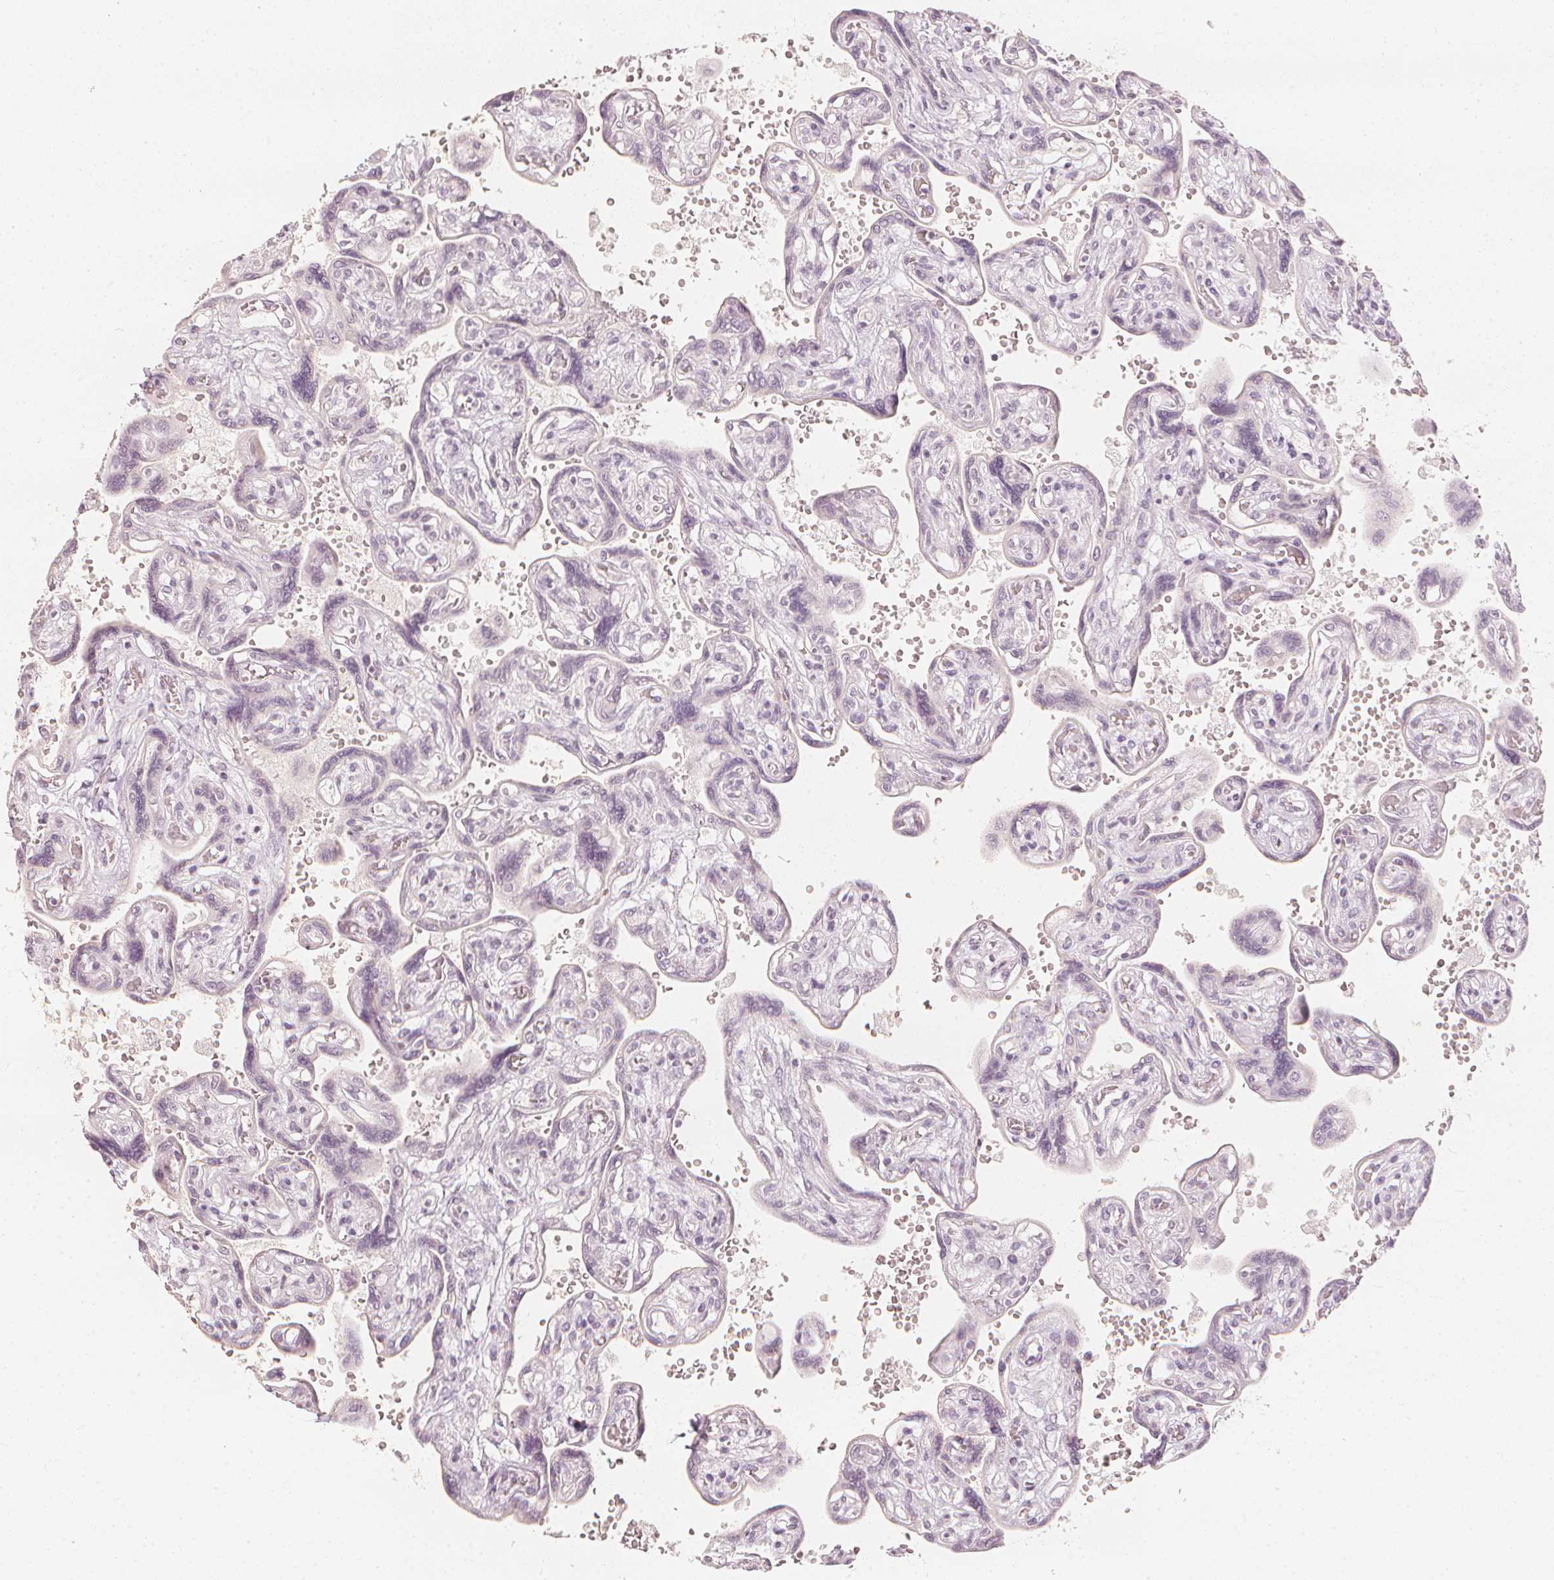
{"staining": {"intensity": "negative", "quantity": "none", "location": "none"}, "tissue": "placenta", "cell_type": "Decidual cells", "image_type": "normal", "snomed": [{"axis": "morphology", "description": "Normal tissue, NOS"}, {"axis": "topography", "description": "Placenta"}], "caption": "The image exhibits no significant staining in decidual cells of placenta. (DAB (3,3'-diaminobenzidine) IHC visualized using brightfield microscopy, high magnification).", "gene": "CALB1", "patient": {"sex": "female", "age": 32}}